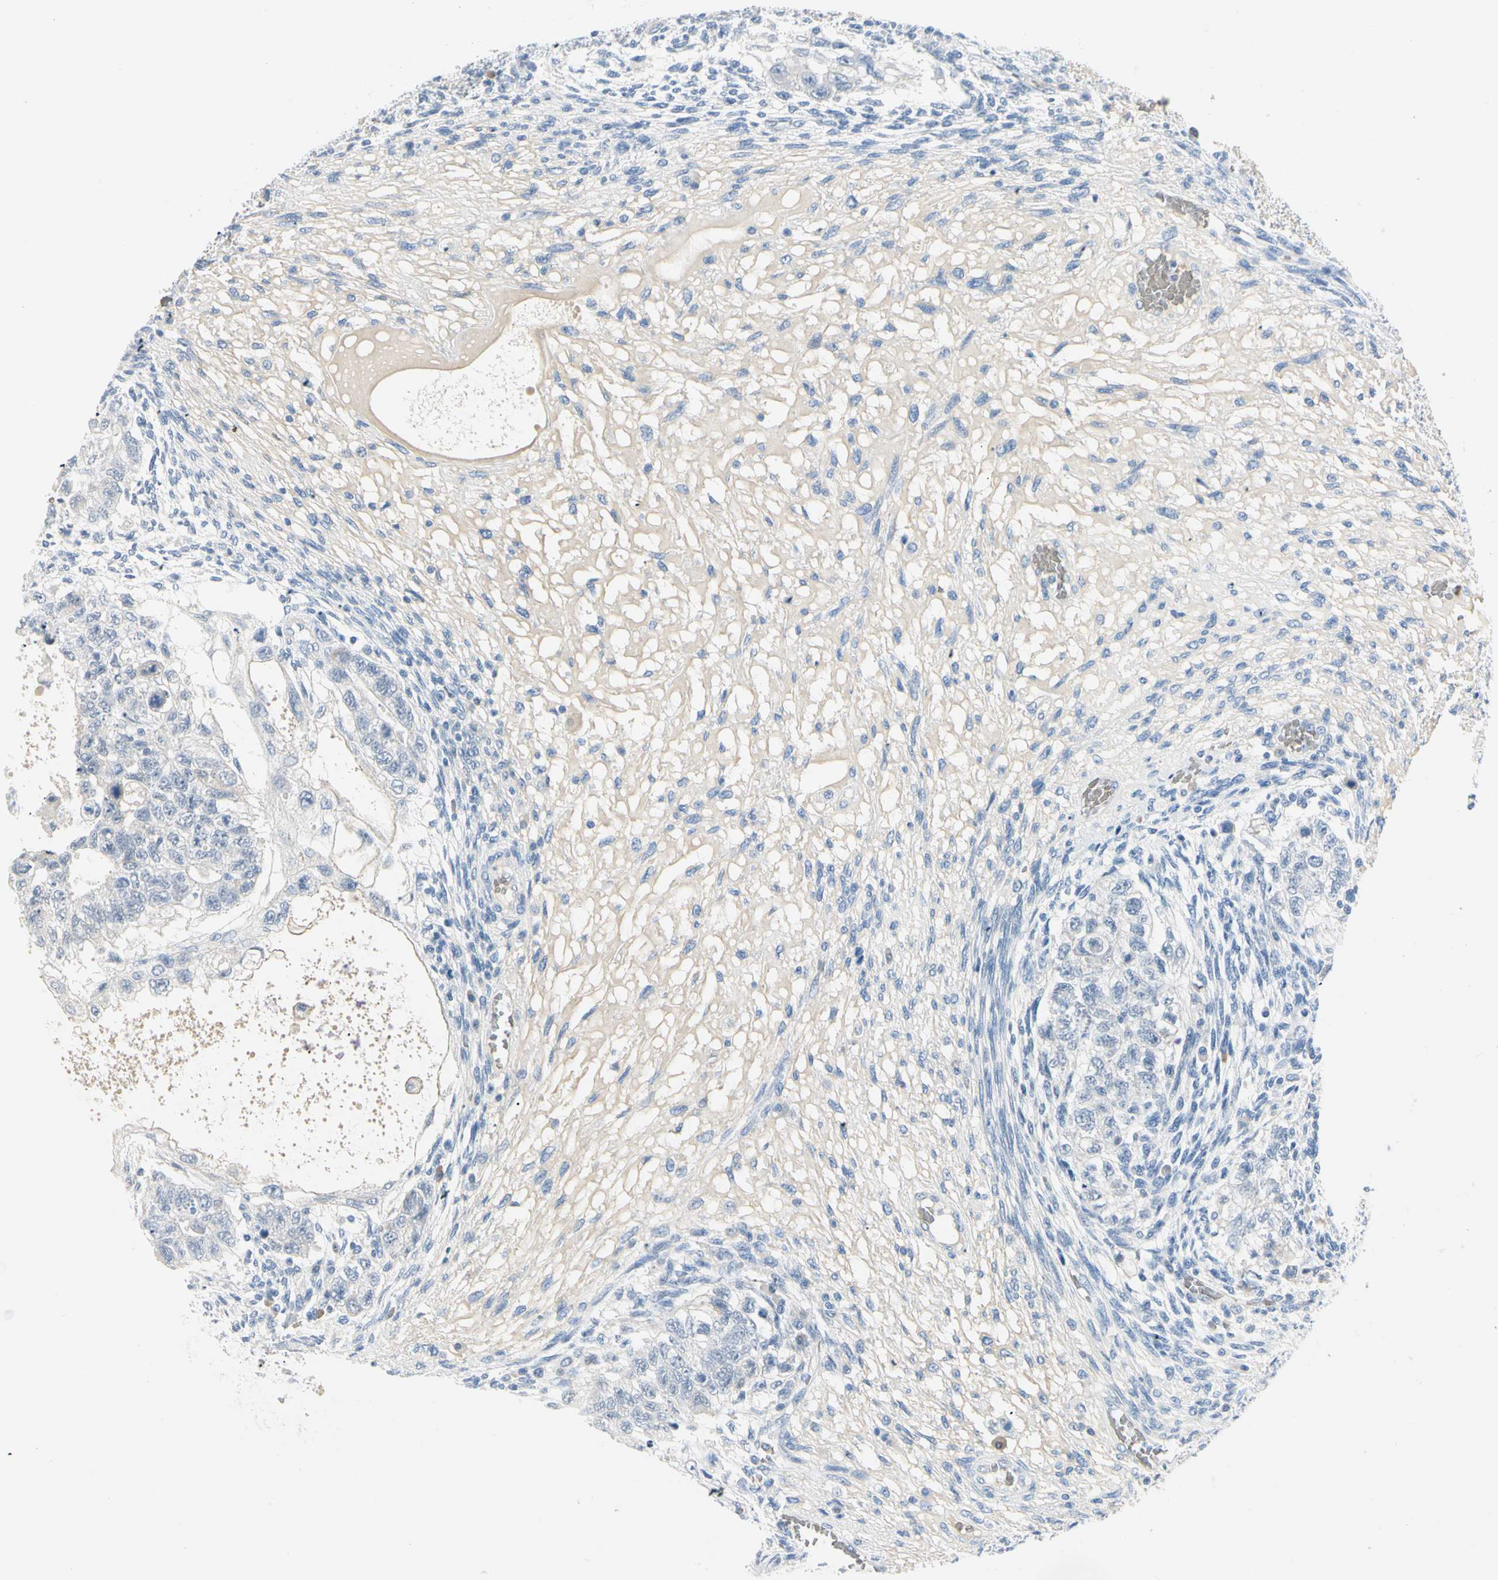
{"staining": {"intensity": "negative", "quantity": "none", "location": "none"}, "tissue": "testis cancer", "cell_type": "Tumor cells", "image_type": "cancer", "snomed": [{"axis": "morphology", "description": "Normal tissue, NOS"}, {"axis": "morphology", "description": "Carcinoma, Embryonal, NOS"}, {"axis": "topography", "description": "Testis"}], "caption": "Tumor cells show no significant protein expression in embryonal carcinoma (testis). (DAB (3,3'-diaminobenzidine) immunohistochemistry (IHC), high magnification).", "gene": "CA1", "patient": {"sex": "male", "age": 36}}